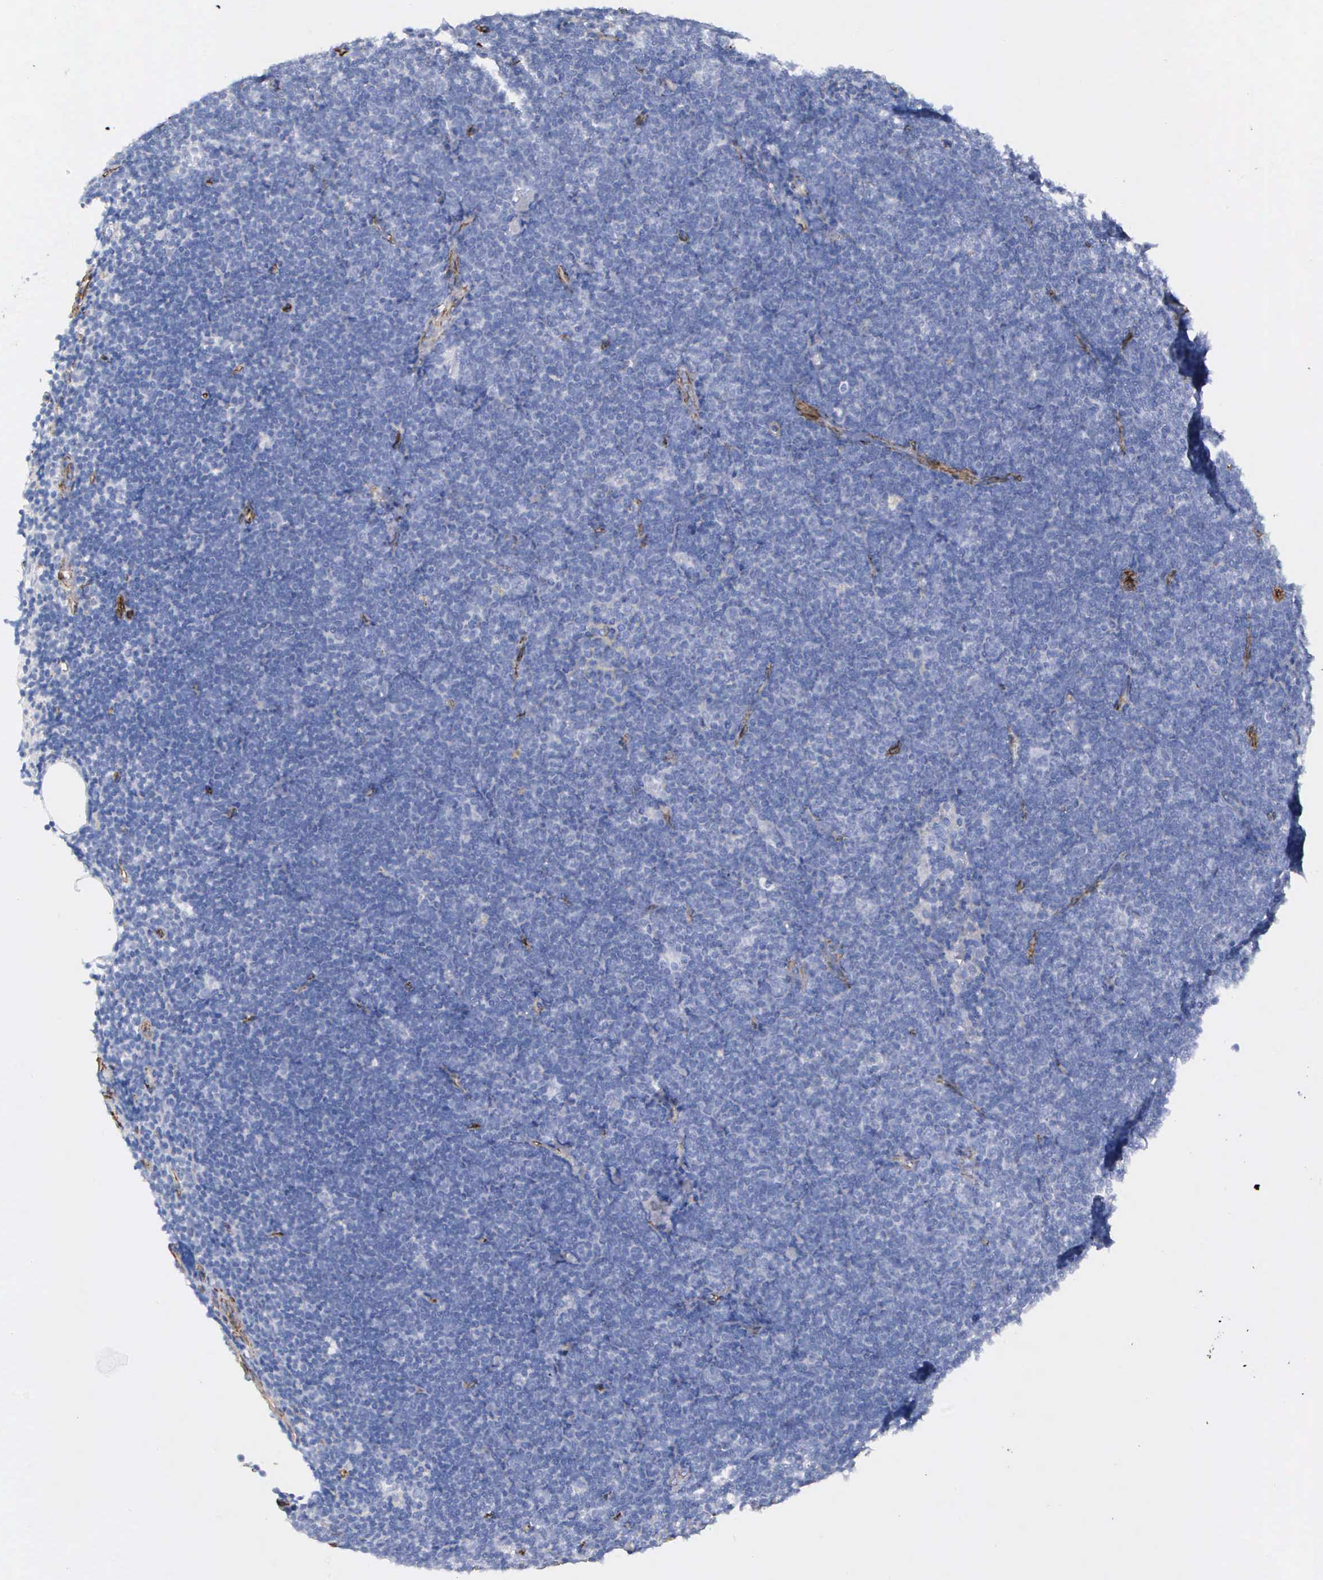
{"staining": {"intensity": "negative", "quantity": "none", "location": "none"}, "tissue": "lymphoma", "cell_type": "Tumor cells", "image_type": "cancer", "snomed": [{"axis": "morphology", "description": "Malignant lymphoma, non-Hodgkin's type, Low grade"}, {"axis": "topography", "description": "Lymph node"}], "caption": "A high-resolution photomicrograph shows IHC staining of lymphoma, which exhibits no significant expression in tumor cells.", "gene": "MAGEB10", "patient": {"sex": "female", "age": 51}}